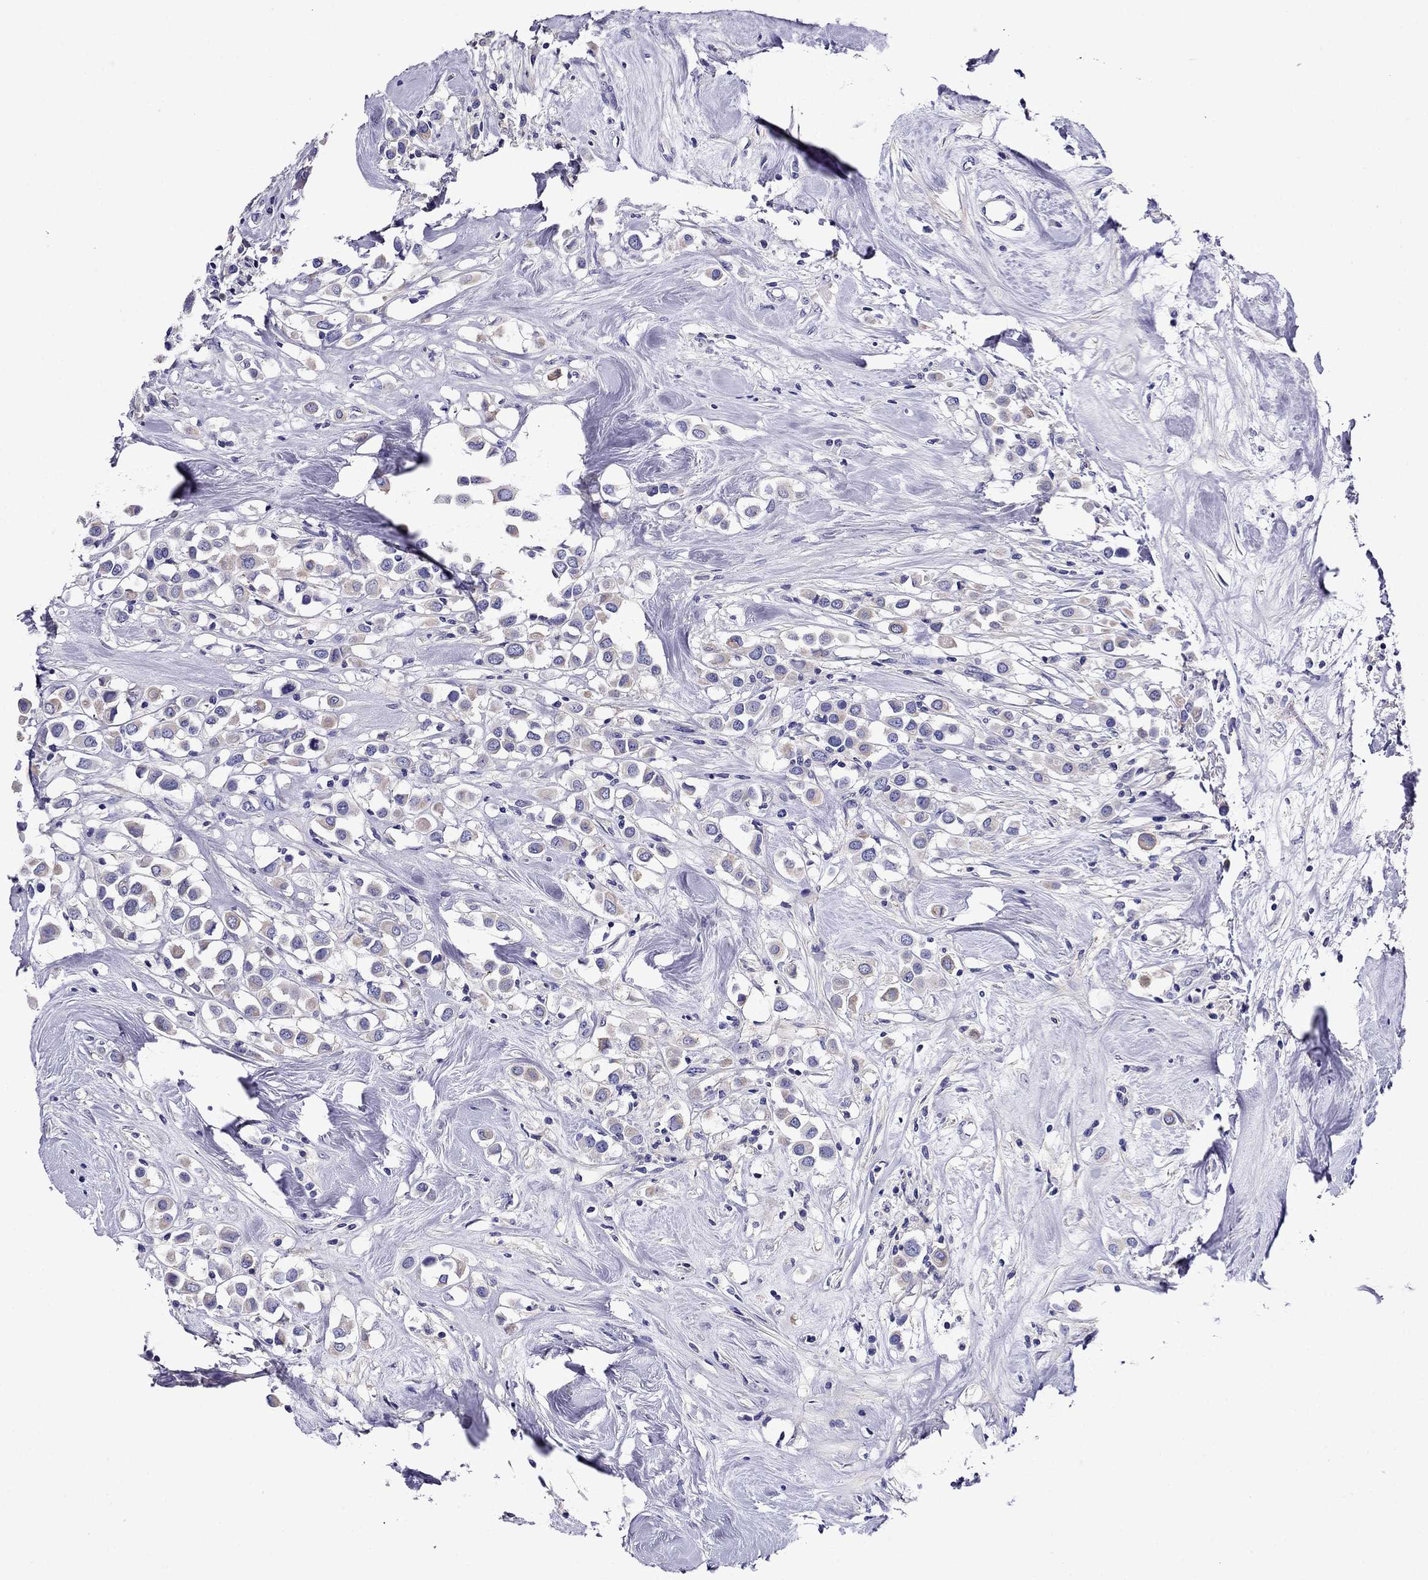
{"staining": {"intensity": "weak", "quantity": "25%-75%", "location": "cytoplasmic/membranous"}, "tissue": "breast cancer", "cell_type": "Tumor cells", "image_type": "cancer", "snomed": [{"axis": "morphology", "description": "Duct carcinoma"}, {"axis": "topography", "description": "Breast"}], "caption": "Breast cancer was stained to show a protein in brown. There is low levels of weak cytoplasmic/membranous positivity in about 25%-75% of tumor cells.", "gene": "SCG2", "patient": {"sex": "female", "age": 61}}